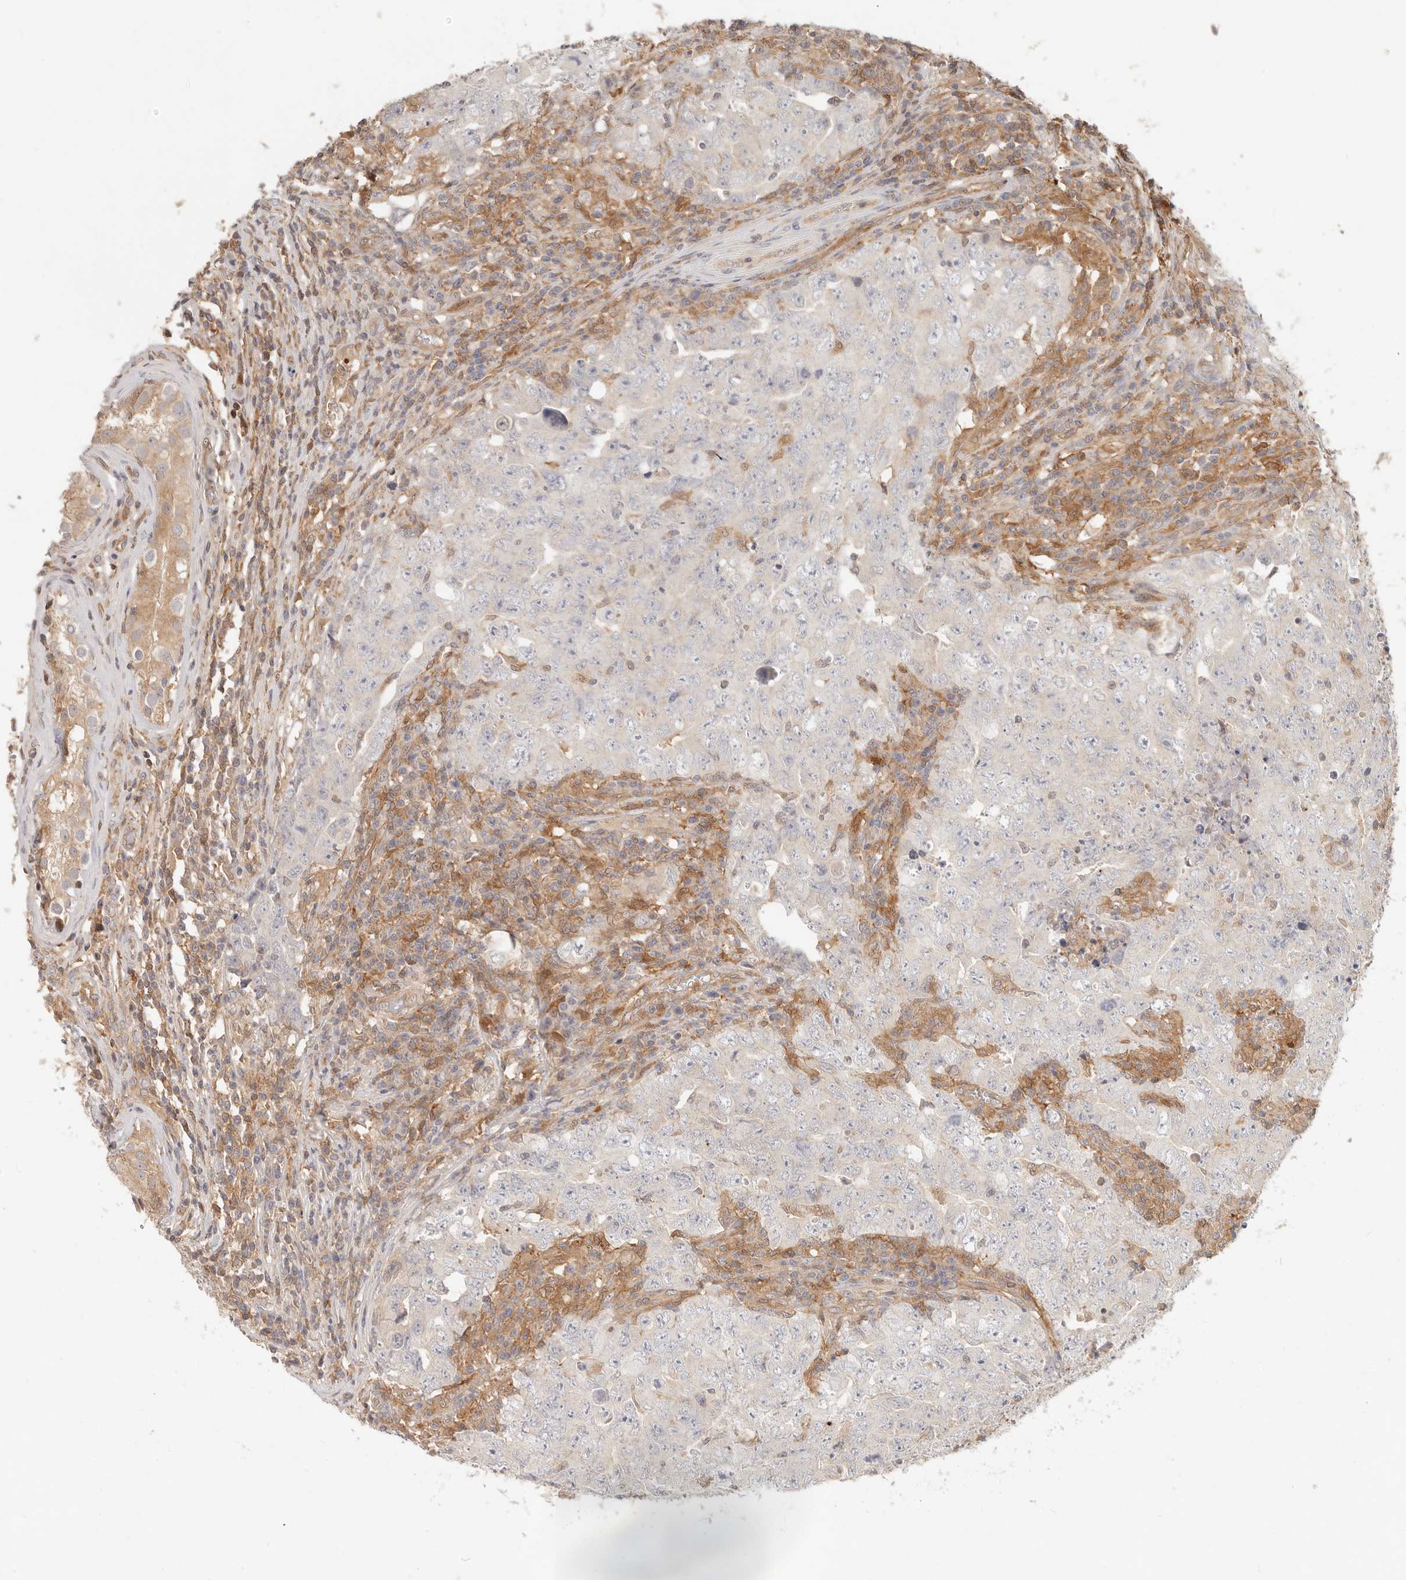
{"staining": {"intensity": "weak", "quantity": "25%-75%", "location": "cytoplasmic/membranous"}, "tissue": "testis cancer", "cell_type": "Tumor cells", "image_type": "cancer", "snomed": [{"axis": "morphology", "description": "Carcinoma, Embryonal, NOS"}, {"axis": "topography", "description": "Testis"}], "caption": "The immunohistochemical stain highlights weak cytoplasmic/membranous positivity in tumor cells of testis cancer tissue.", "gene": "NECAP2", "patient": {"sex": "male", "age": 26}}